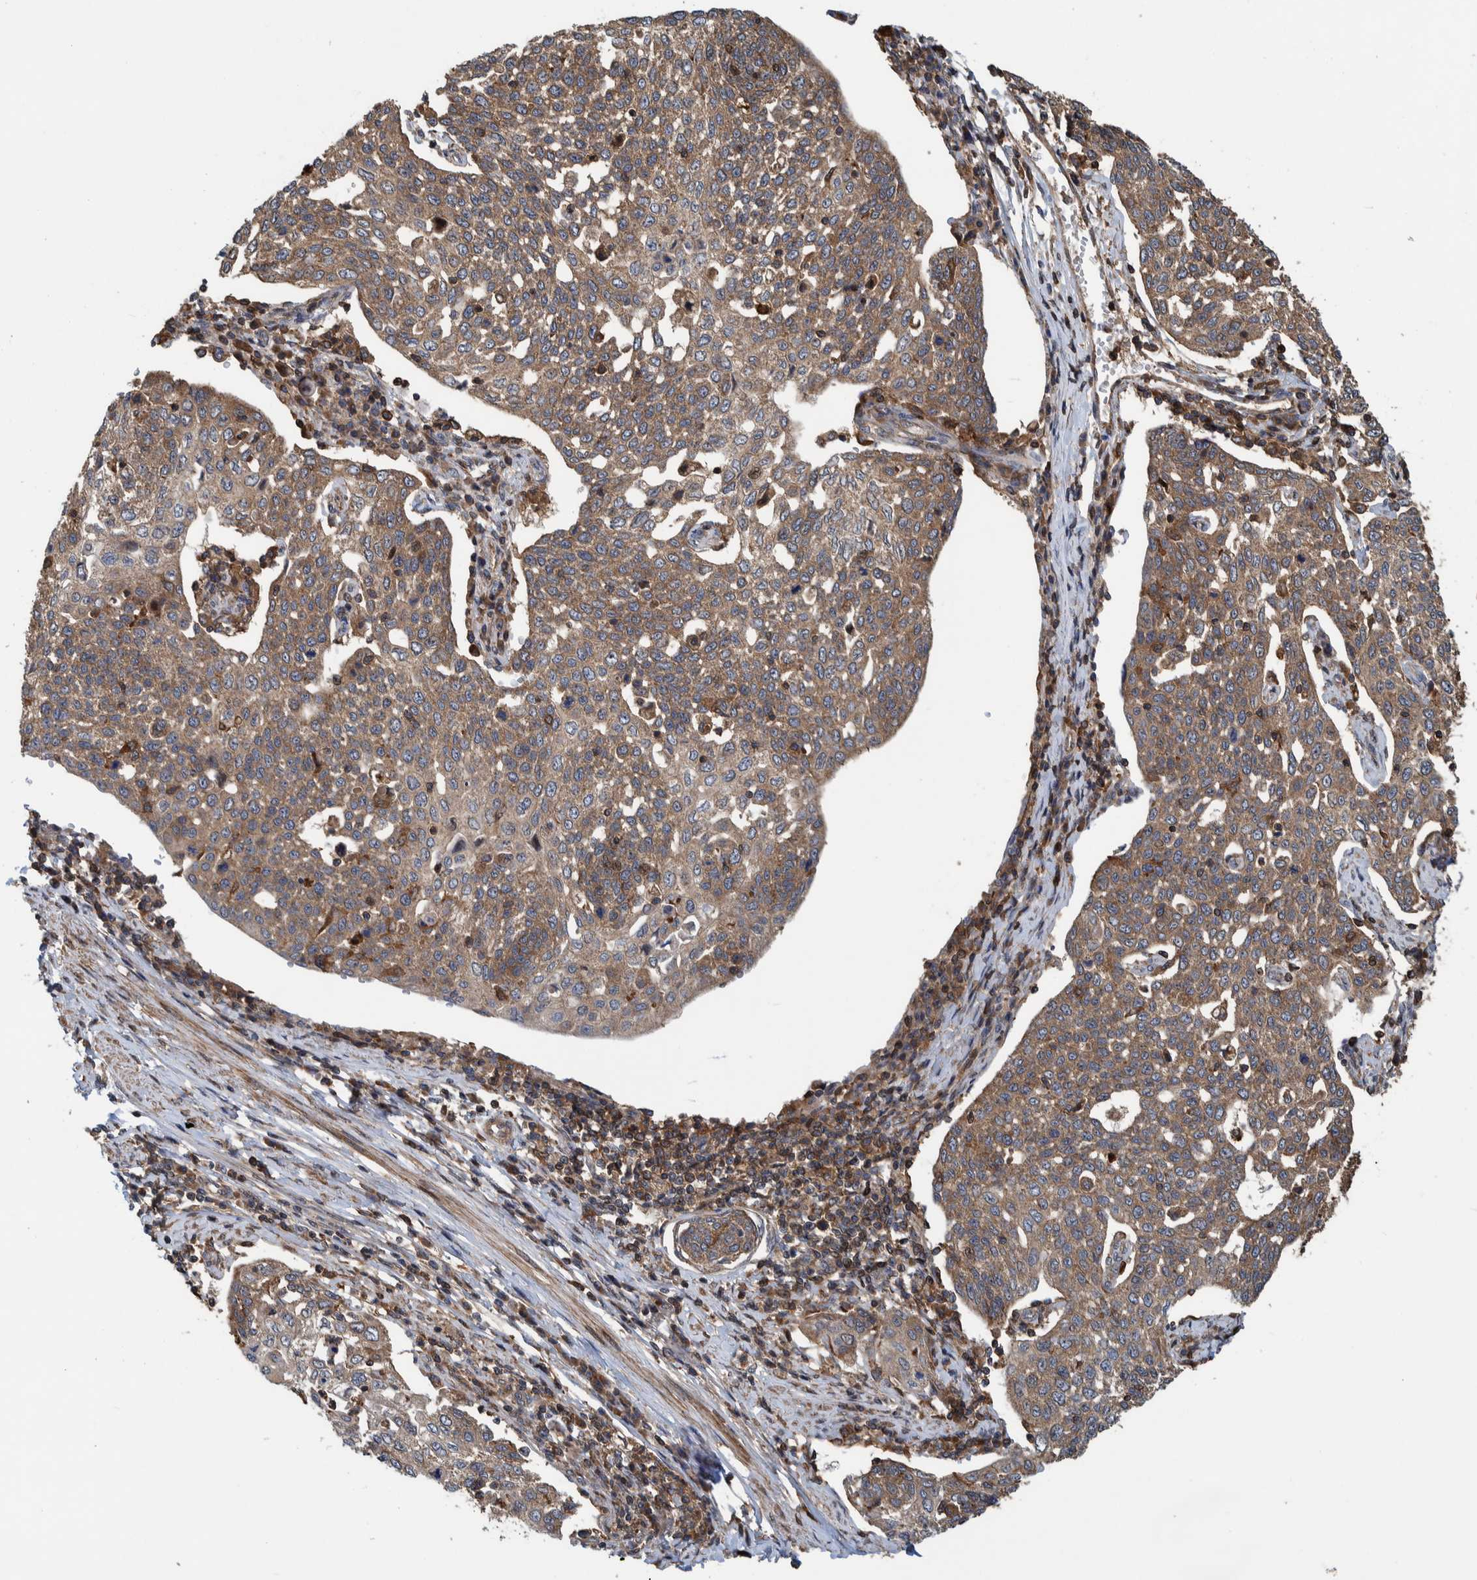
{"staining": {"intensity": "moderate", "quantity": "25%-75%", "location": "cytoplasmic/membranous"}, "tissue": "cervical cancer", "cell_type": "Tumor cells", "image_type": "cancer", "snomed": [{"axis": "morphology", "description": "Squamous cell carcinoma, NOS"}, {"axis": "topography", "description": "Cervix"}], "caption": "An immunohistochemistry image of neoplastic tissue is shown. Protein staining in brown shows moderate cytoplasmic/membranous positivity in cervical cancer within tumor cells.", "gene": "CCDC57", "patient": {"sex": "female", "age": 34}}